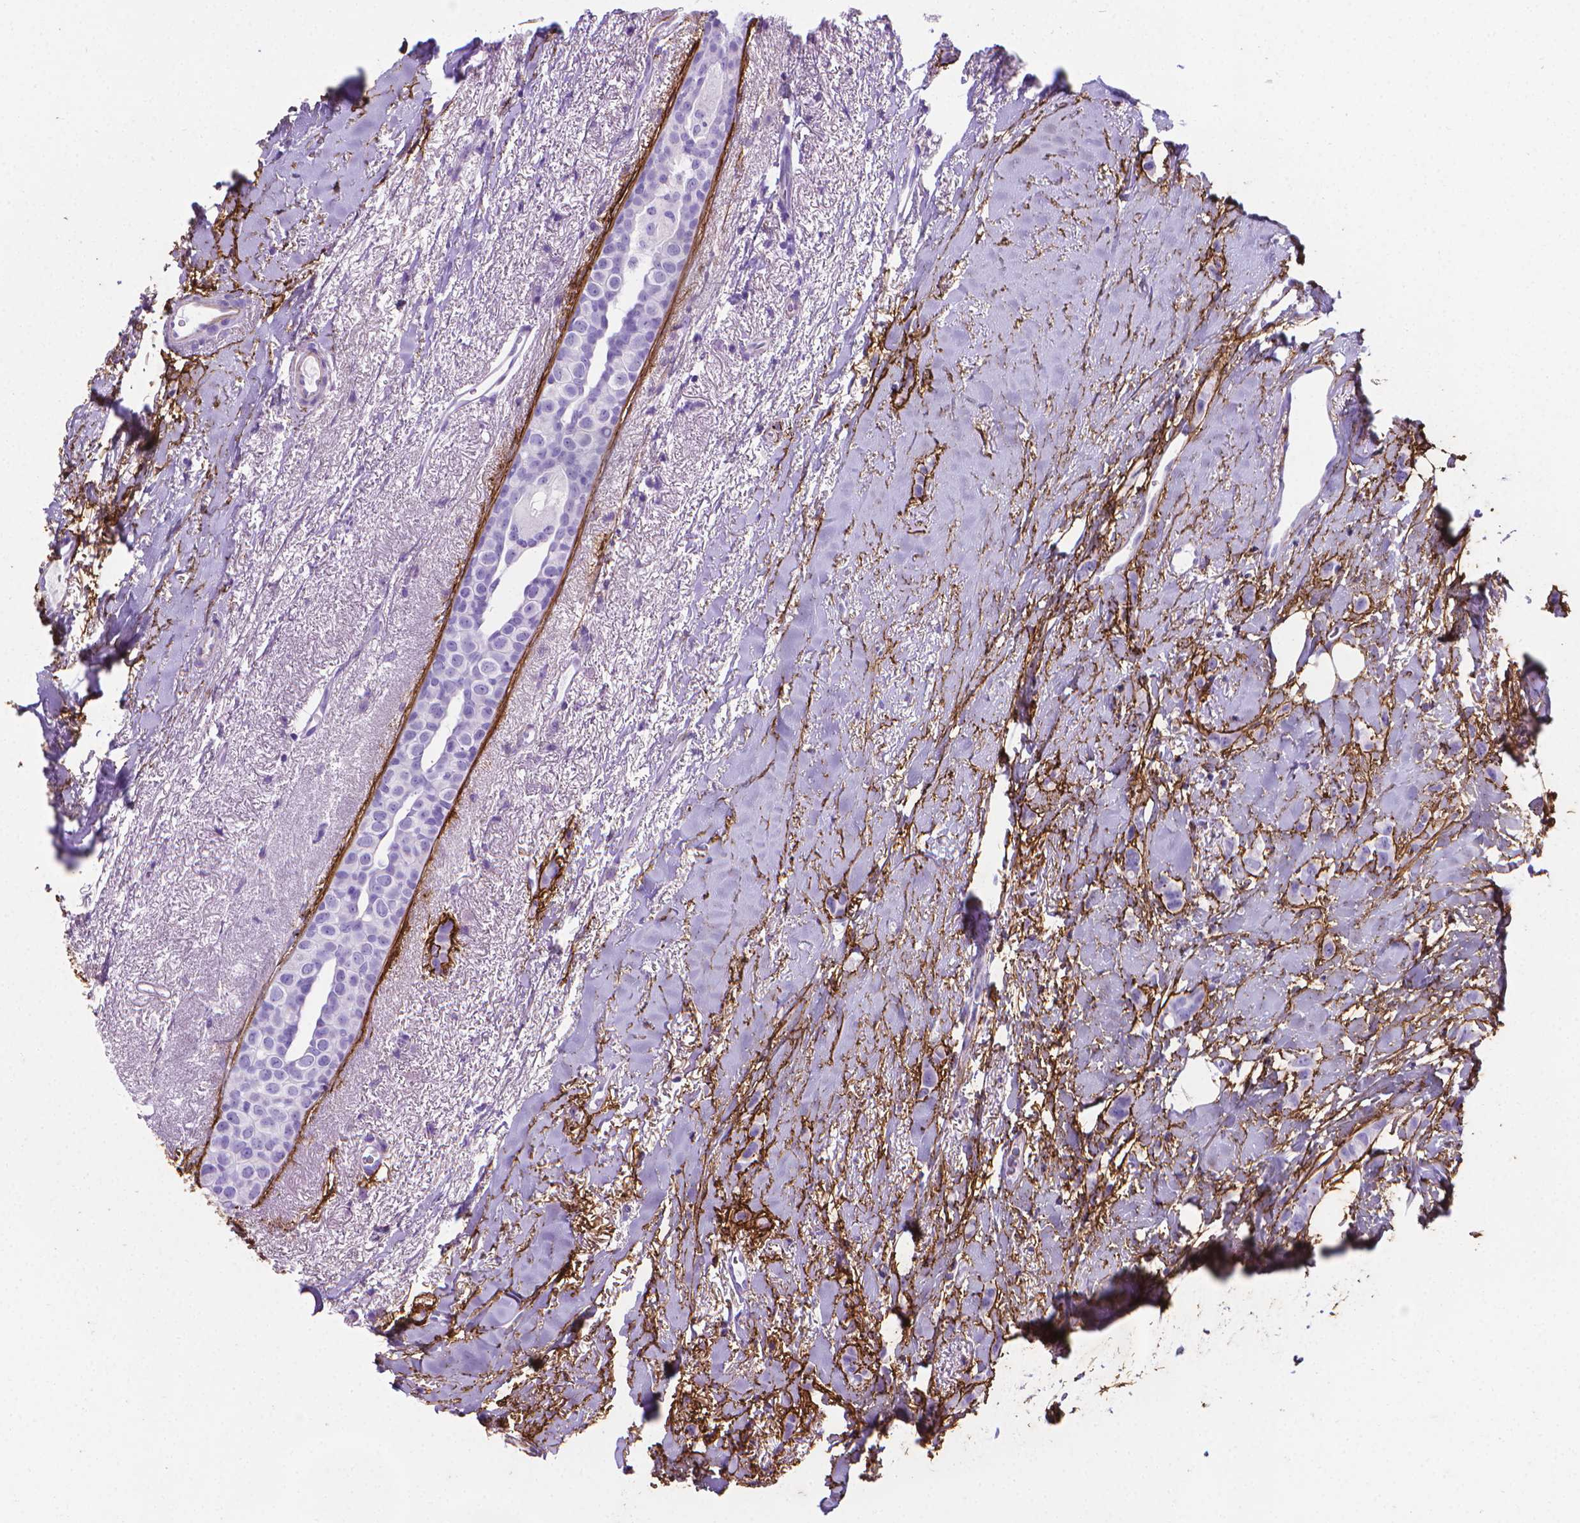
{"staining": {"intensity": "negative", "quantity": "none", "location": "none"}, "tissue": "breast cancer", "cell_type": "Tumor cells", "image_type": "cancer", "snomed": [{"axis": "morphology", "description": "Lobular carcinoma"}, {"axis": "topography", "description": "Breast"}], "caption": "Human lobular carcinoma (breast) stained for a protein using immunohistochemistry reveals no expression in tumor cells.", "gene": "MFAP2", "patient": {"sex": "female", "age": 66}}